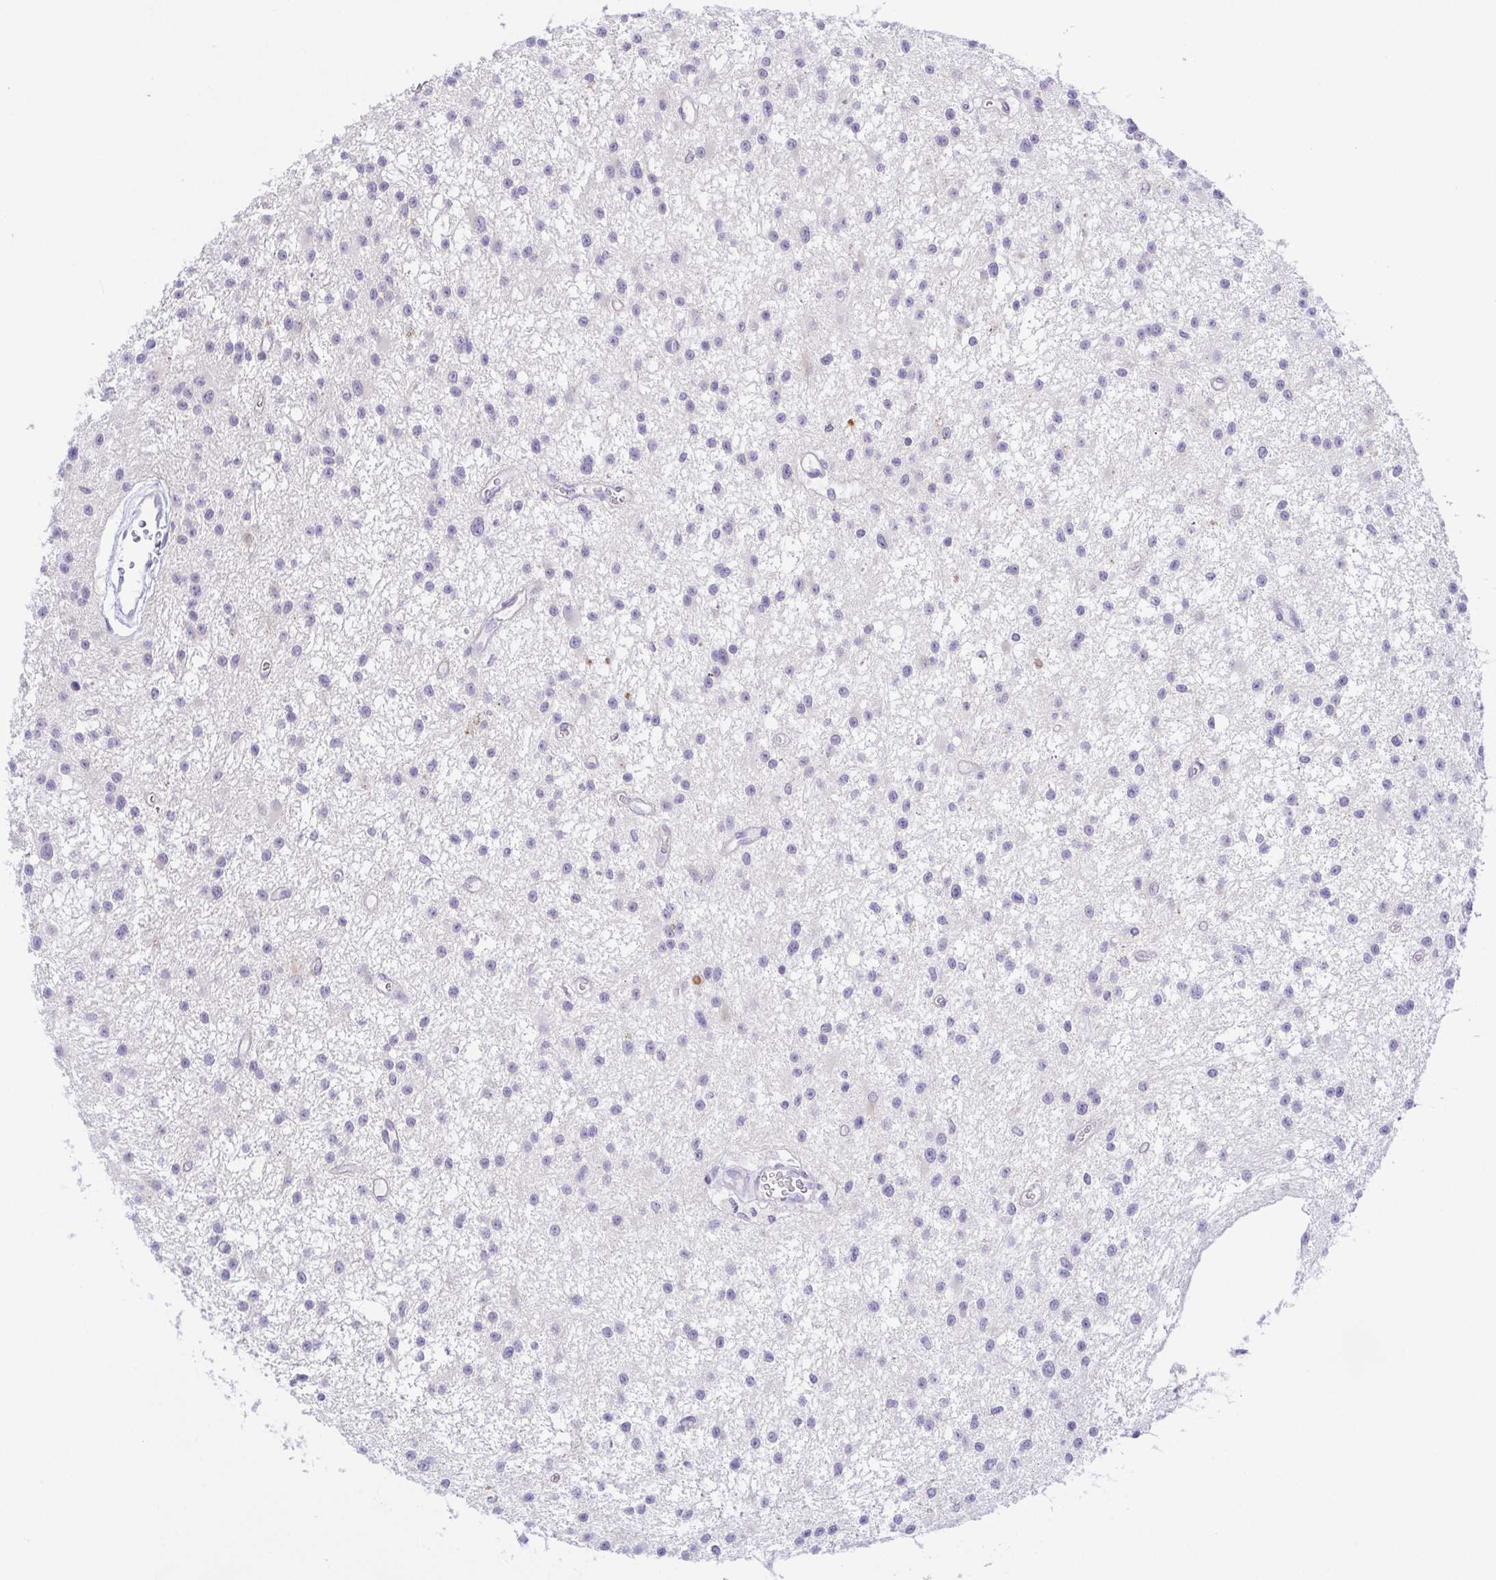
{"staining": {"intensity": "negative", "quantity": "none", "location": "none"}, "tissue": "glioma", "cell_type": "Tumor cells", "image_type": "cancer", "snomed": [{"axis": "morphology", "description": "Glioma, malignant, Low grade"}, {"axis": "topography", "description": "Brain"}], "caption": "Histopathology image shows no significant protein positivity in tumor cells of glioma.", "gene": "KRTDAP", "patient": {"sex": "male", "age": 43}}